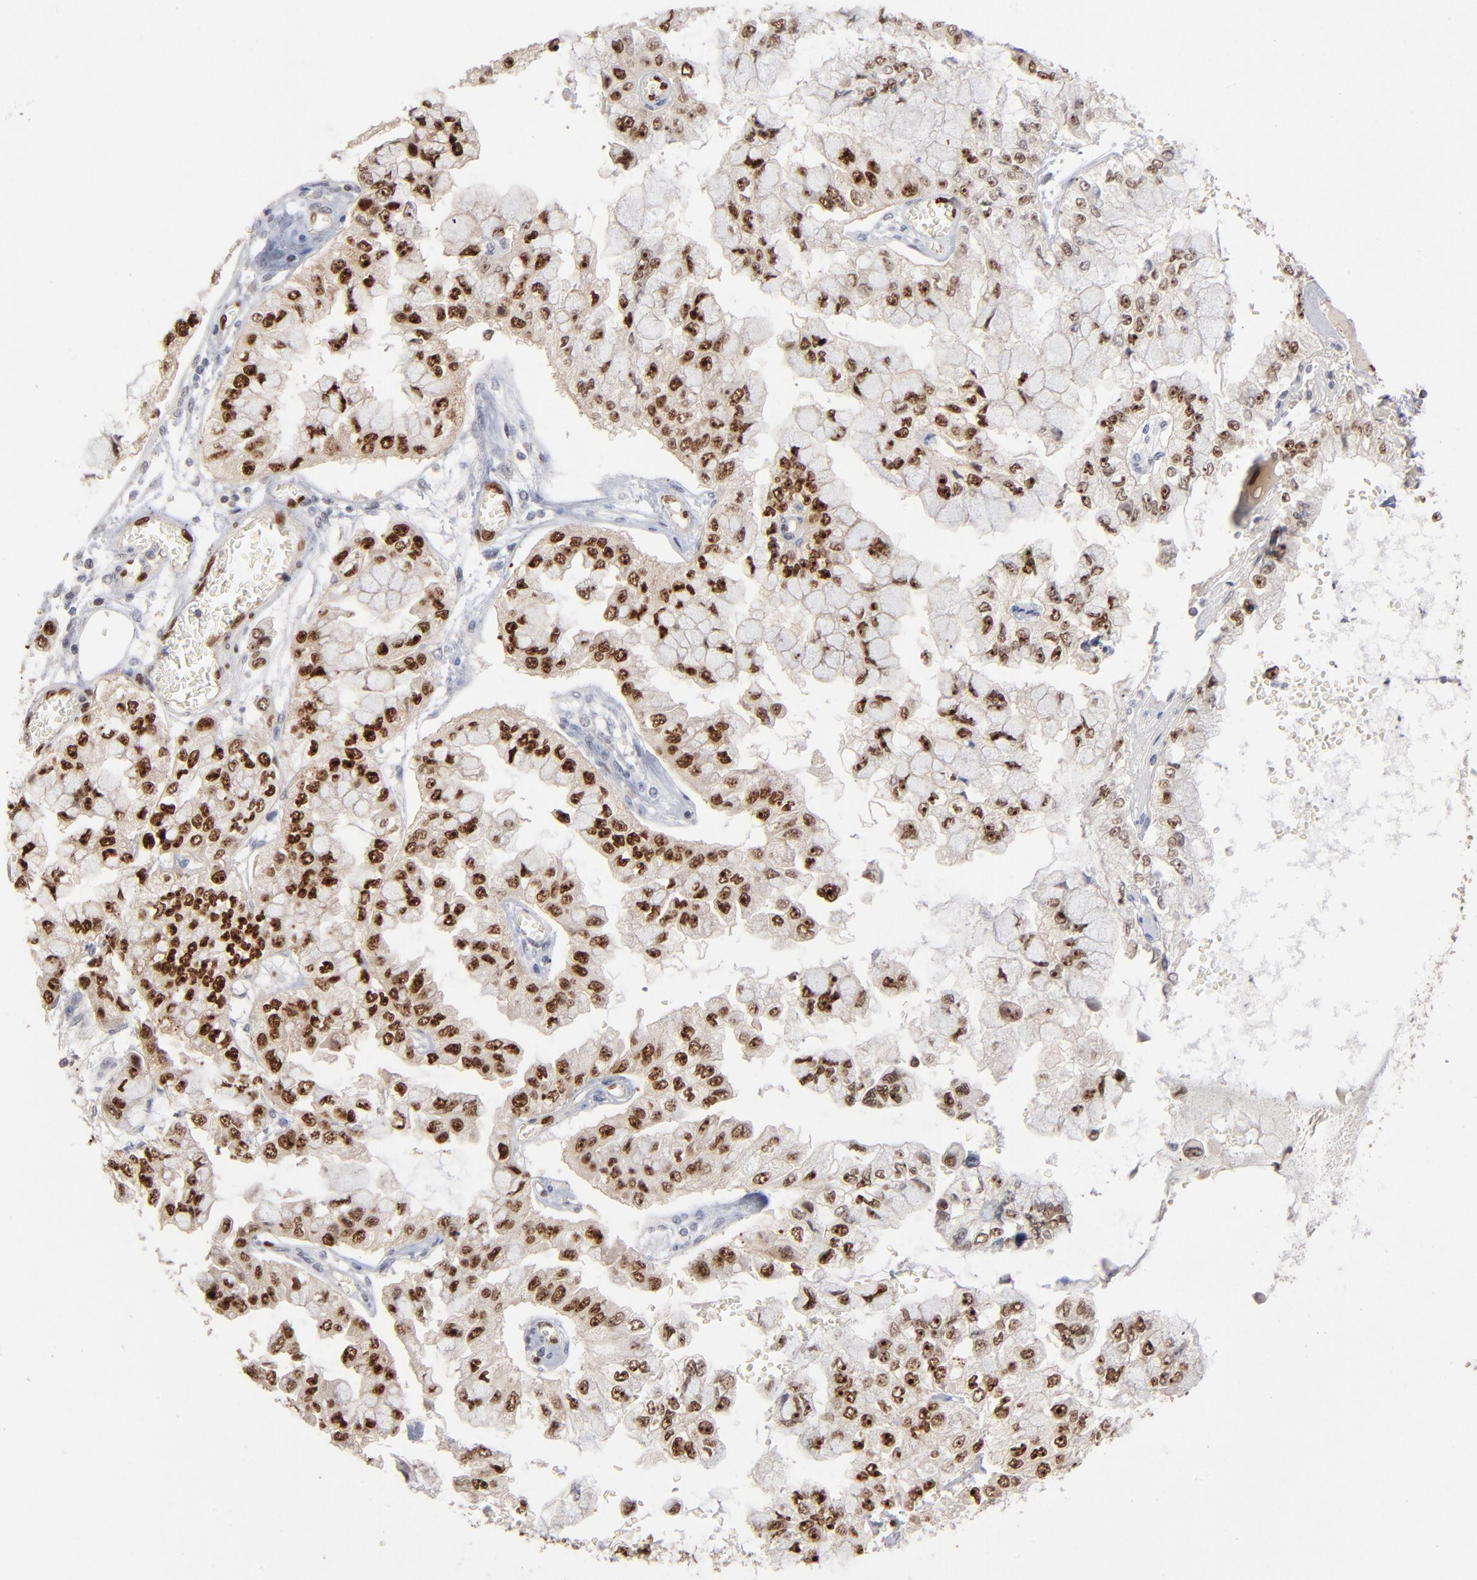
{"staining": {"intensity": "moderate", "quantity": ">75%", "location": "nuclear"}, "tissue": "liver cancer", "cell_type": "Tumor cells", "image_type": "cancer", "snomed": [{"axis": "morphology", "description": "Cholangiocarcinoma"}, {"axis": "topography", "description": "Liver"}], "caption": "IHC histopathology image of neoplastic tissue: human liver cholangiocarcinoma stained using immunohistochemistry demonstrates medium levels of moderate protein expression localized specifically in the nuclear of tumor cells, appearing as a nuclear brown color.", "gene": "NFIB", "patient": {"sex": "female", "age": 79}}